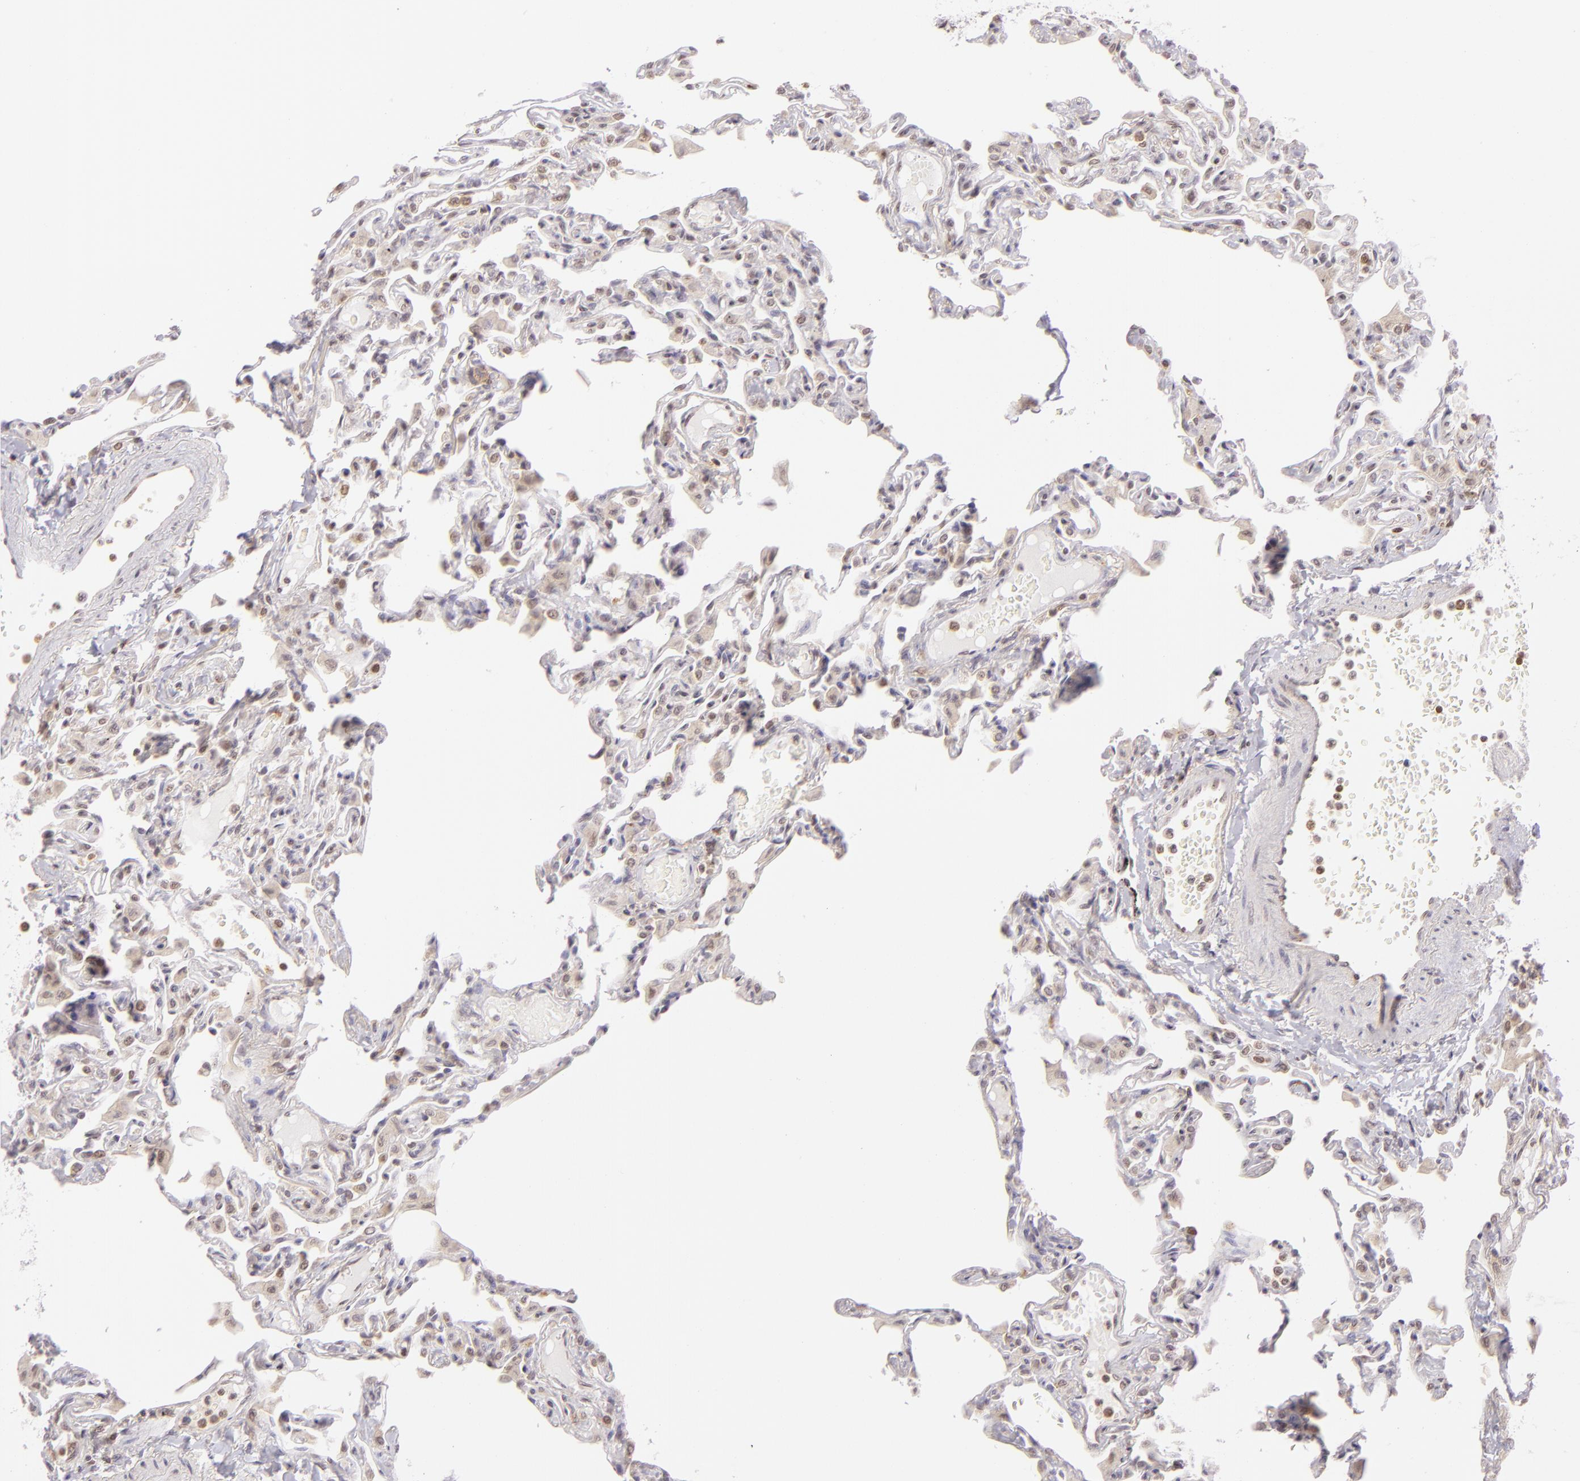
{"staining": {"intensity": "moderate", "quantity": "25%-75%", "location": "nuclear"}, "tissue": "lung", "cell_type": "Alveolar cells", "image_type": "normal", "snomed": [{"axis": "morphology", "description": "Normal tissue, NOS"}, {"axis": "topography", "description": "Lung"}], "caption": "Moderate nuclear expression for a protein is identified in approximately 25%-75% of alveolar cells of normal lung using IHC.", "gene": "ENSG00000290315", "patient": {"sex": "female", "age": 49}}